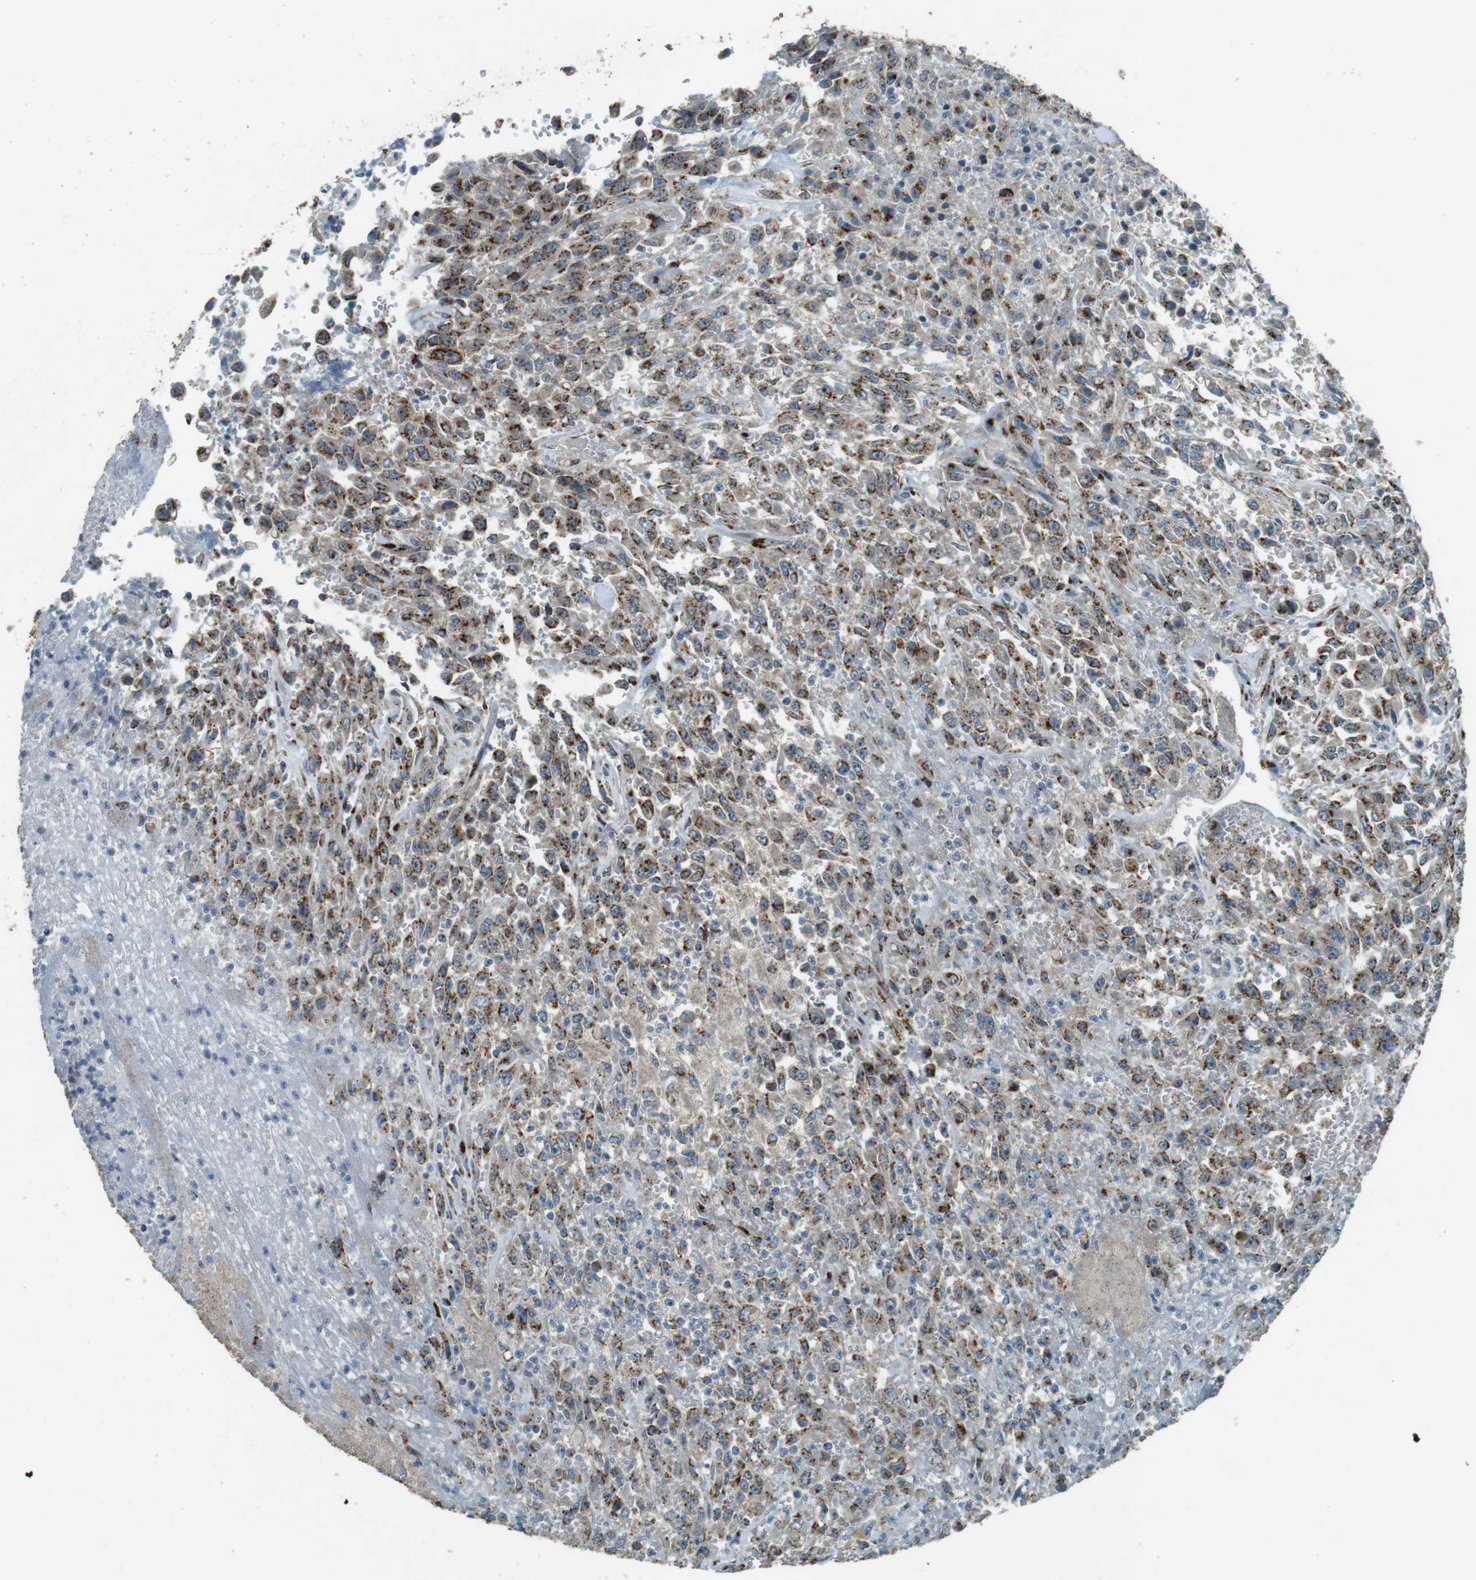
{"staining": {"intensity": "moderate", "quantity": ">75%", "location": "cytoplasmic/membranous"}, "tissue": "urothelial cancer", "cell_type": "Tumor cells", "image_type": "cancer", "snomed": [{"axis": "morphology", "description": "Urothelial carcinoma, High grade"}, {"axis": "topography", "description": "Urinary bladder"}], "caption": "Brown immunohistochemical staining in urothelial cancer reveals moderate cytoplasmic/membranous staining in approximately >75% of tumor cells.", "gene": "TMEM115", "patient": {"sex": "male", "age": 46}}